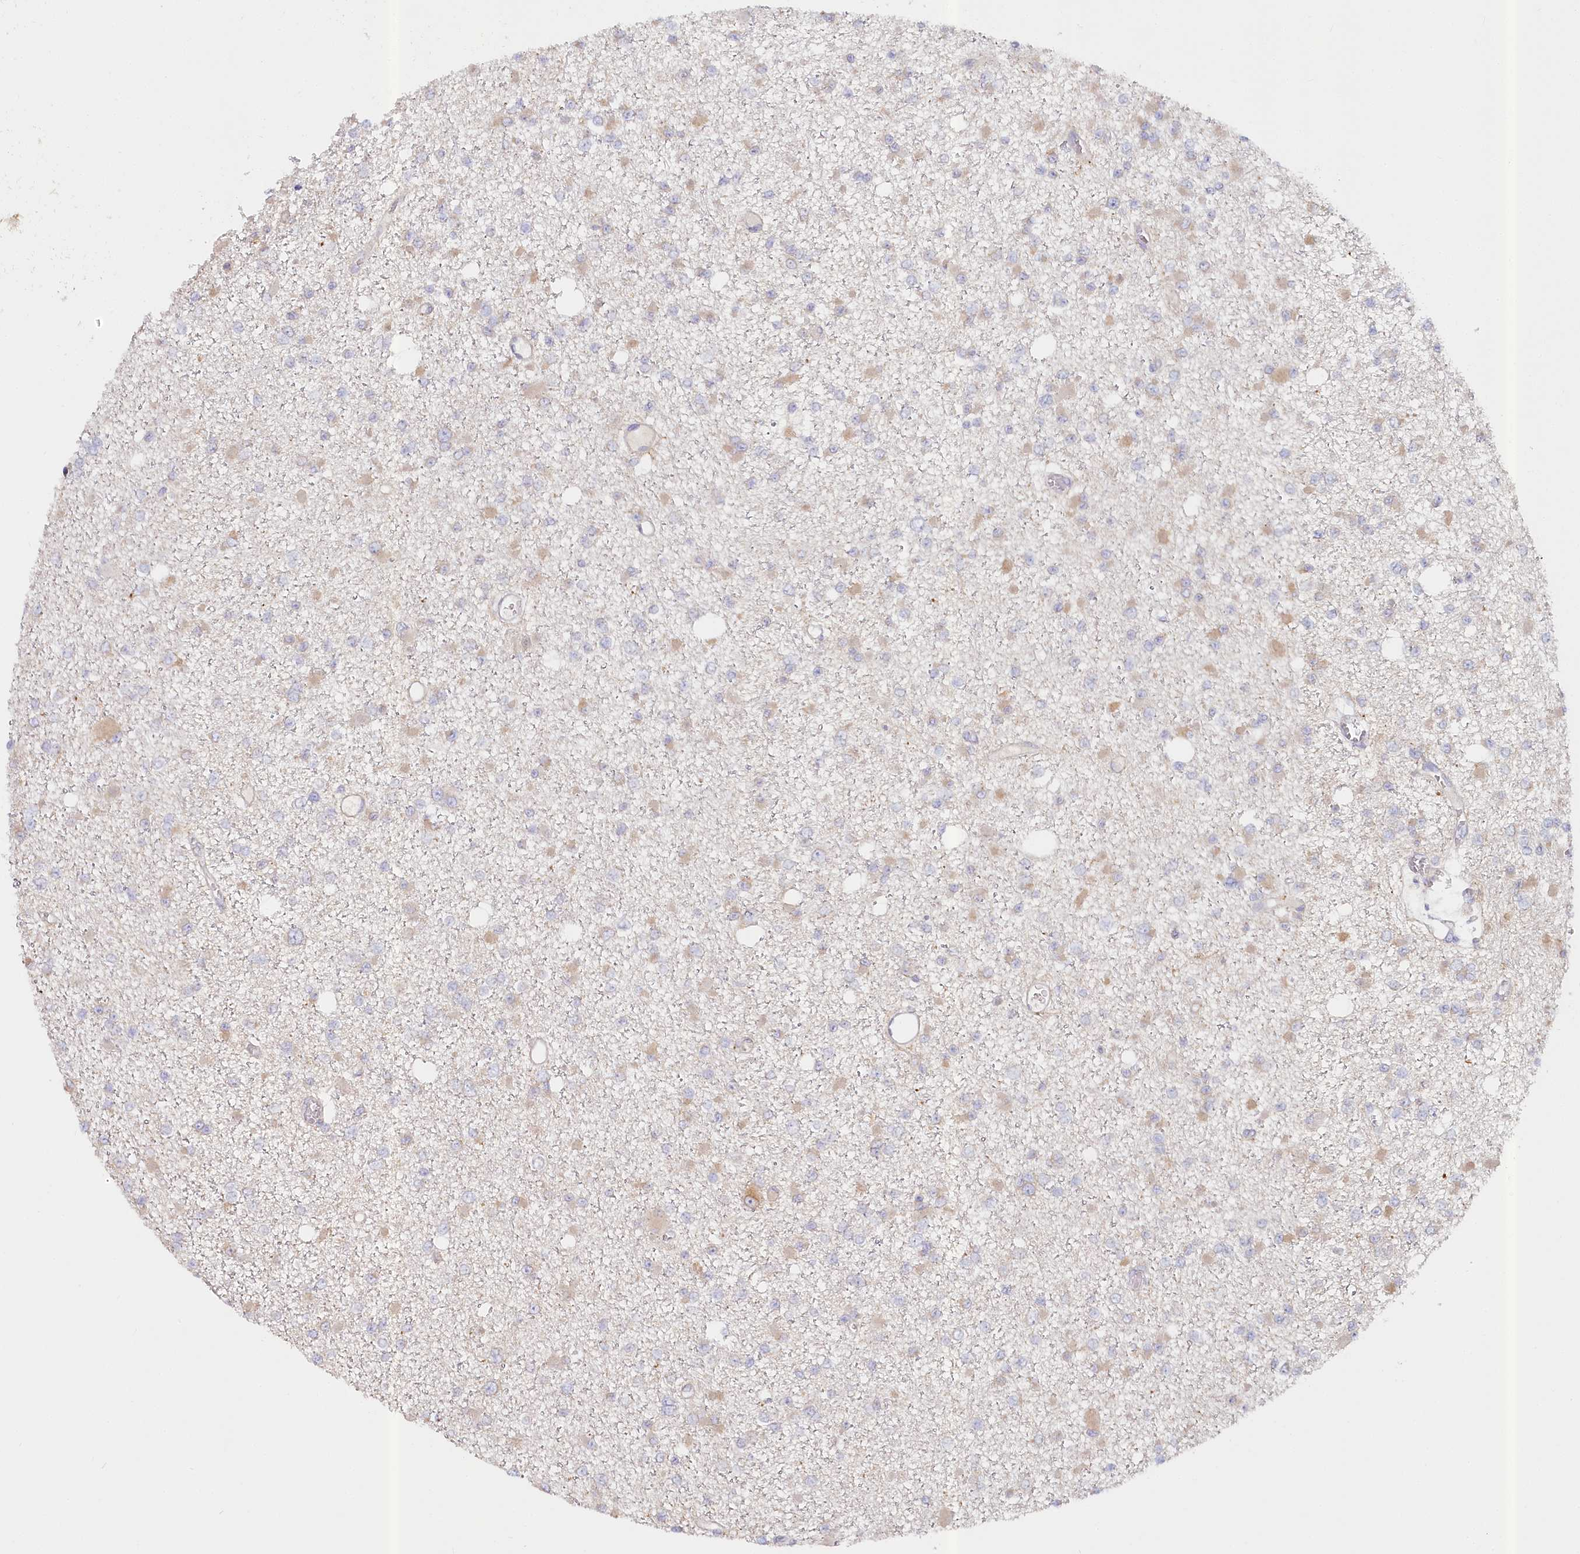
{"staining": {"intensity": "weak", "quantity": "<25%", "location": "cytoplasmic/membranous"}, "tissue": "glioma", "cell_type": "Tumor cells", "image_type": "cancer", "snomed": [{"axis": "morphology", "description": "Glioma, malignant, Low grade"}, {"axis": "topography", "description": "Brain"}], "caption": "A histopathology image of human low-grade glioma (malignant) is negative for staining in tumor cells.", "gene": "PAIP2", "patient": {"sex": "female", "age": 22}}